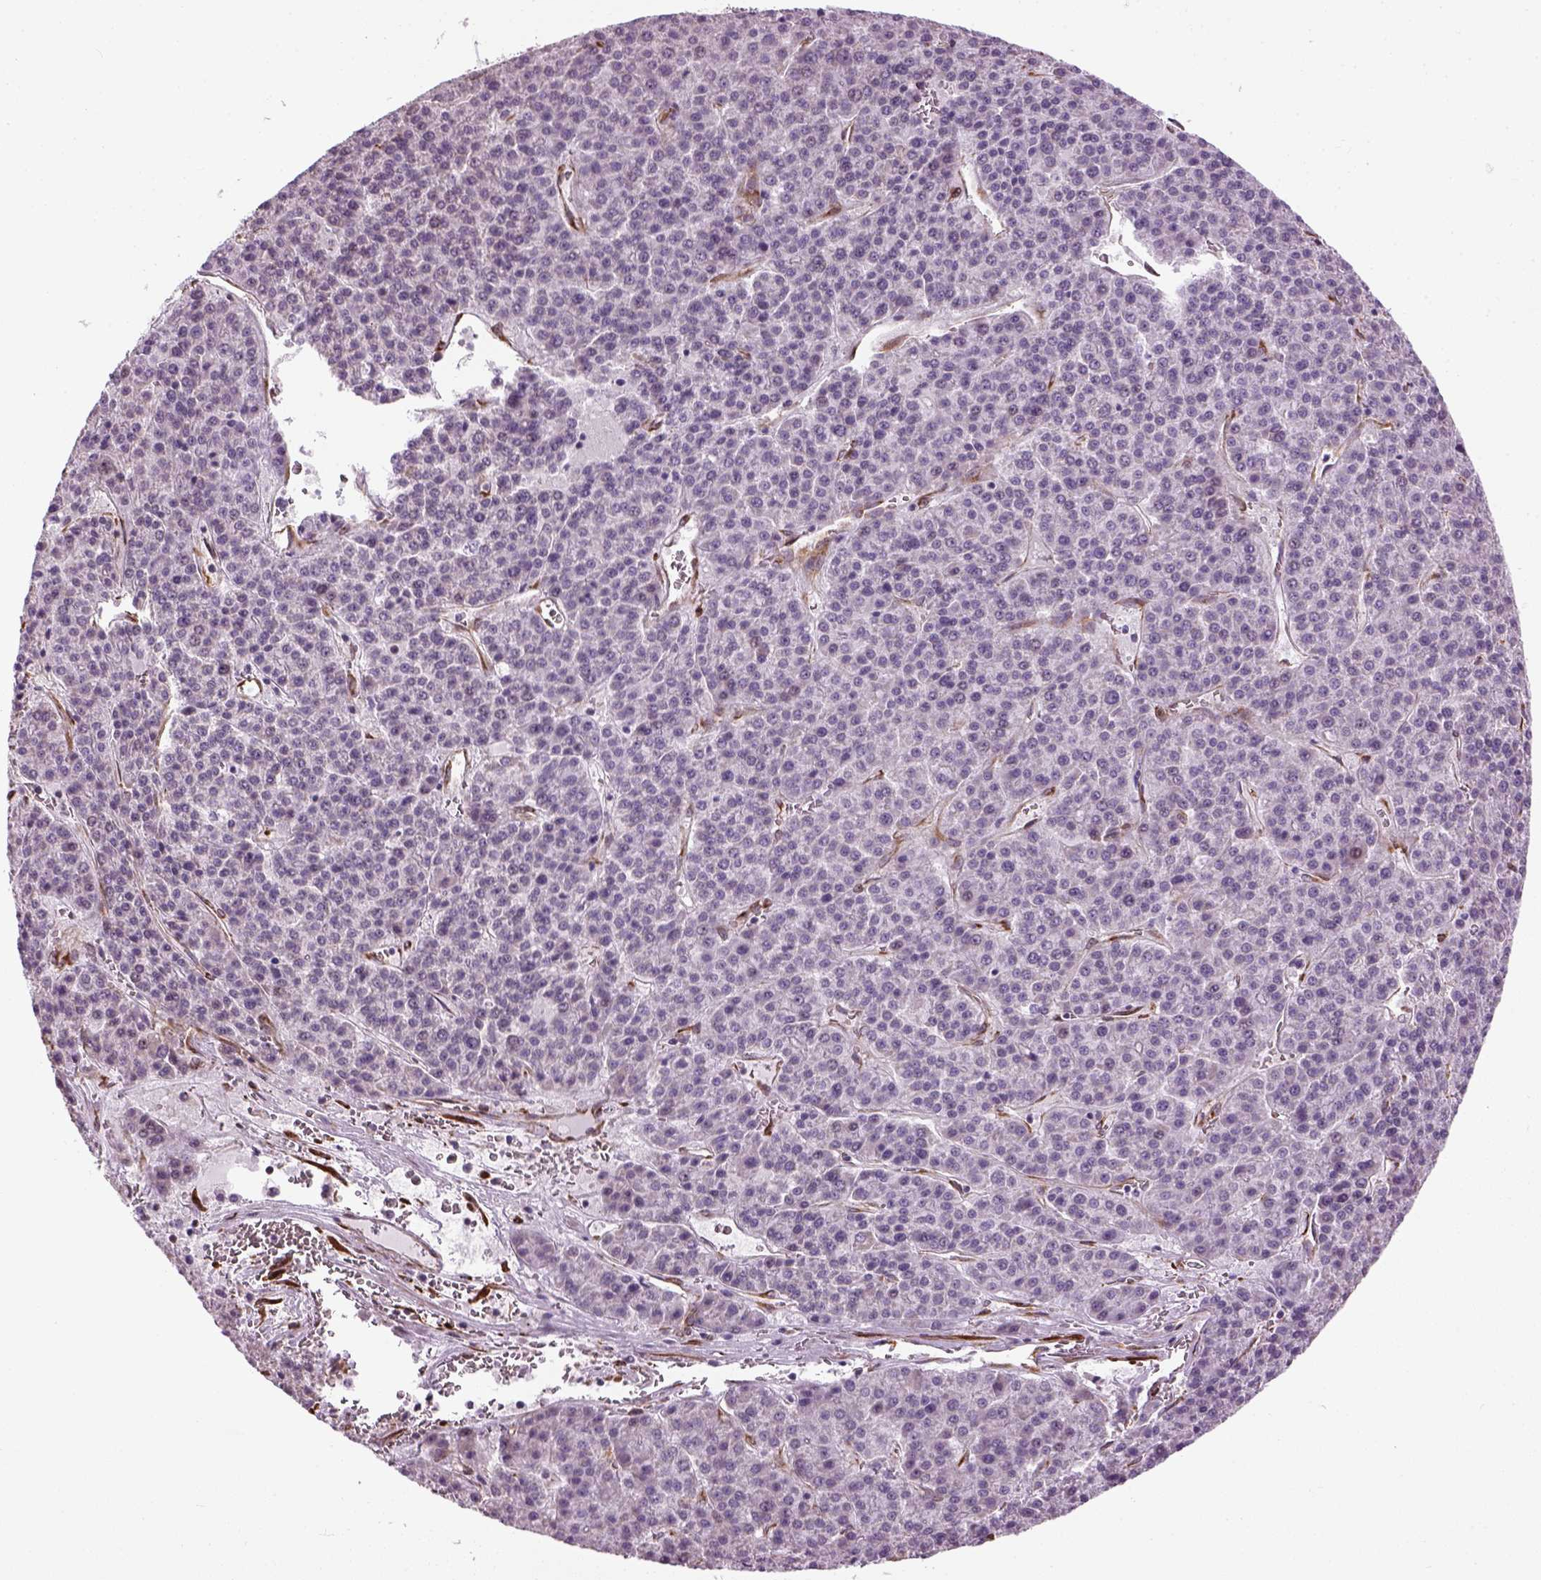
{"staining": {"intensity": "negative", "quantity": "none", "location": "none"}, "tissue": "liver cancer", "cell_type": "Tumor cells", "image_type": "cancer", "snomed": [{"axis": "morphology", "description": "Carcinoma, Hepatocellular, NOS"}, {"axis": "topography", "description": "Liver"}], "caption": "The immunohistochemistry micrograph has no significant staining in tumor cells of liver cancer tissue.", "gene": "XK", "patient": {"sex": "female", "age": 58}}